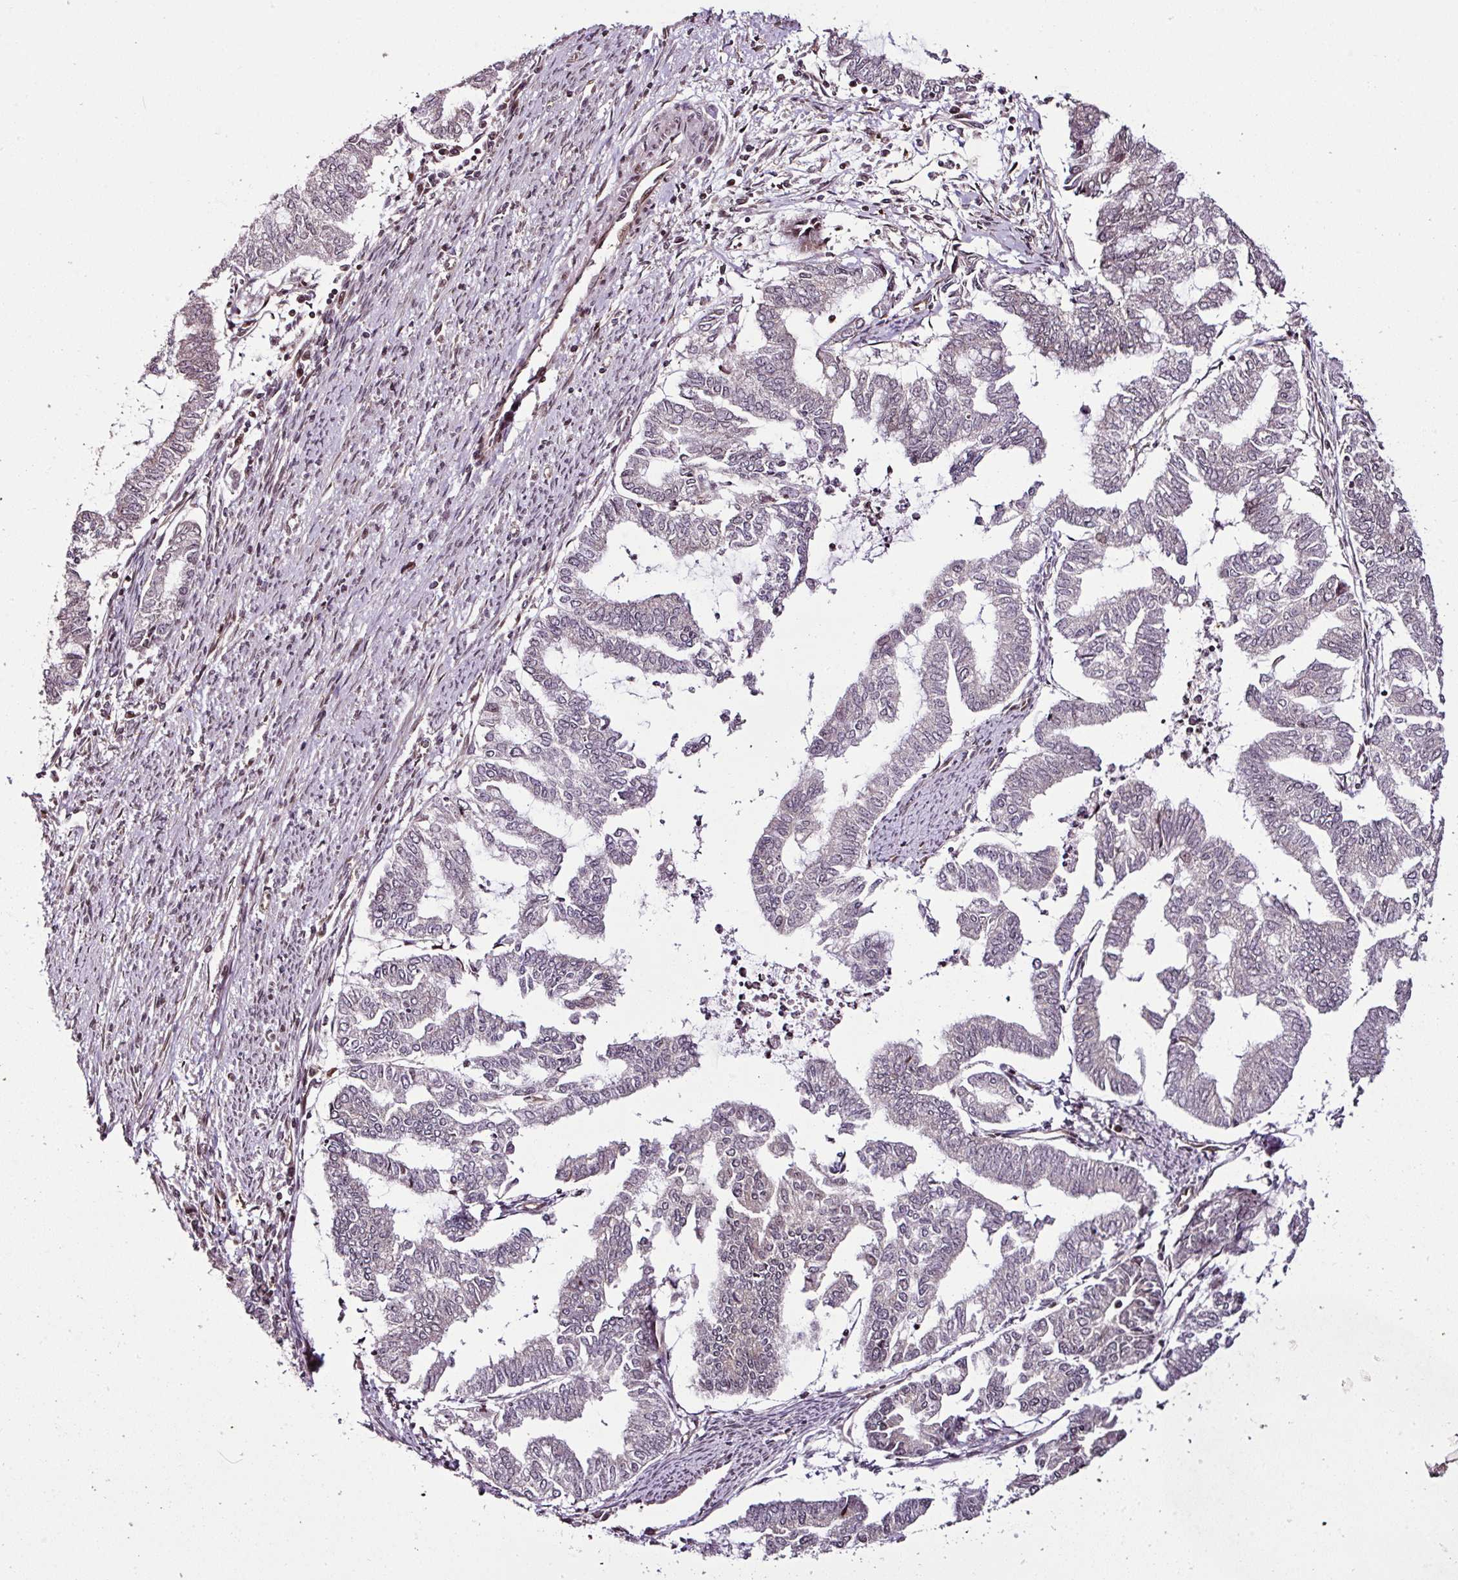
{"staining": {"intensity": "negative", "quantity": "none", "location": "none"}, "tissue": "endometrial cancer", "cell_type": "Tumor cells", "image_type": "cancer", "snomed": [{"axis": "morphology", "description": "Adenocarcinoma, NOS"}, {"axis": "topography", "description": "Endometrium"}], "caption": "Immunohistochemical staining of endometrial cancer (adenocarcinoma) exhibits no significant positivity in tumor cells.", "gene": "COPRS", "patient": {"sex": "female", "age": 79}}